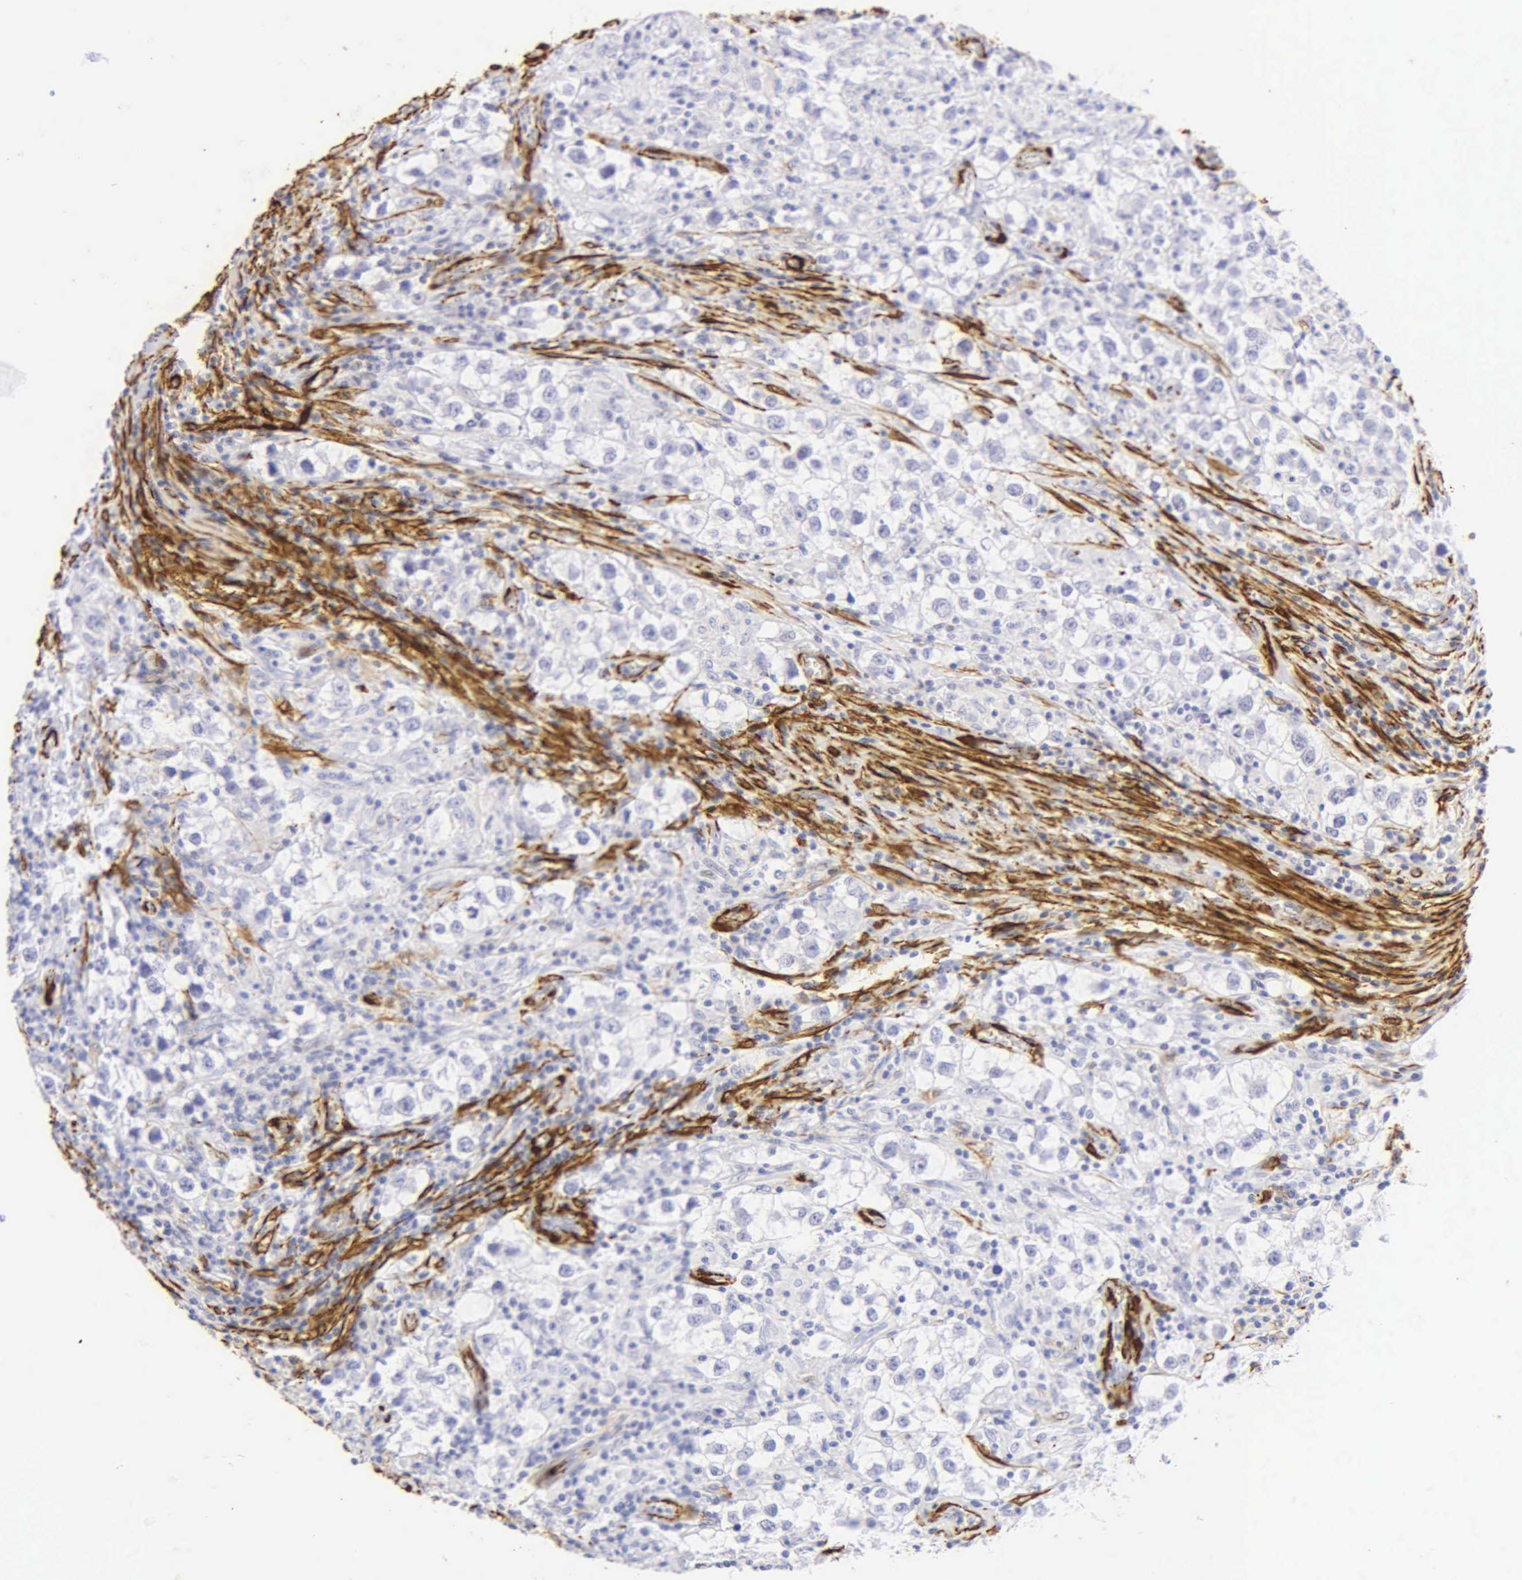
{"staining": {"intensity": "negative", "quantity": "none", "location": "none"}, "tissue": "testis cancer", "cell_type": "Tumor cells", "image_type": "cancer", "snomed": [{"axis": "morphology", "description": "Seminoma, NOS"}, {"axis": "topography", "description": "Testis"}], "caption": "Seminoma (testis) was stained to show a protein in brown. There is no significant positivity in tumor cells.", "gene": "ACTA2", "patient": {"sex": "male", "age": 32}}